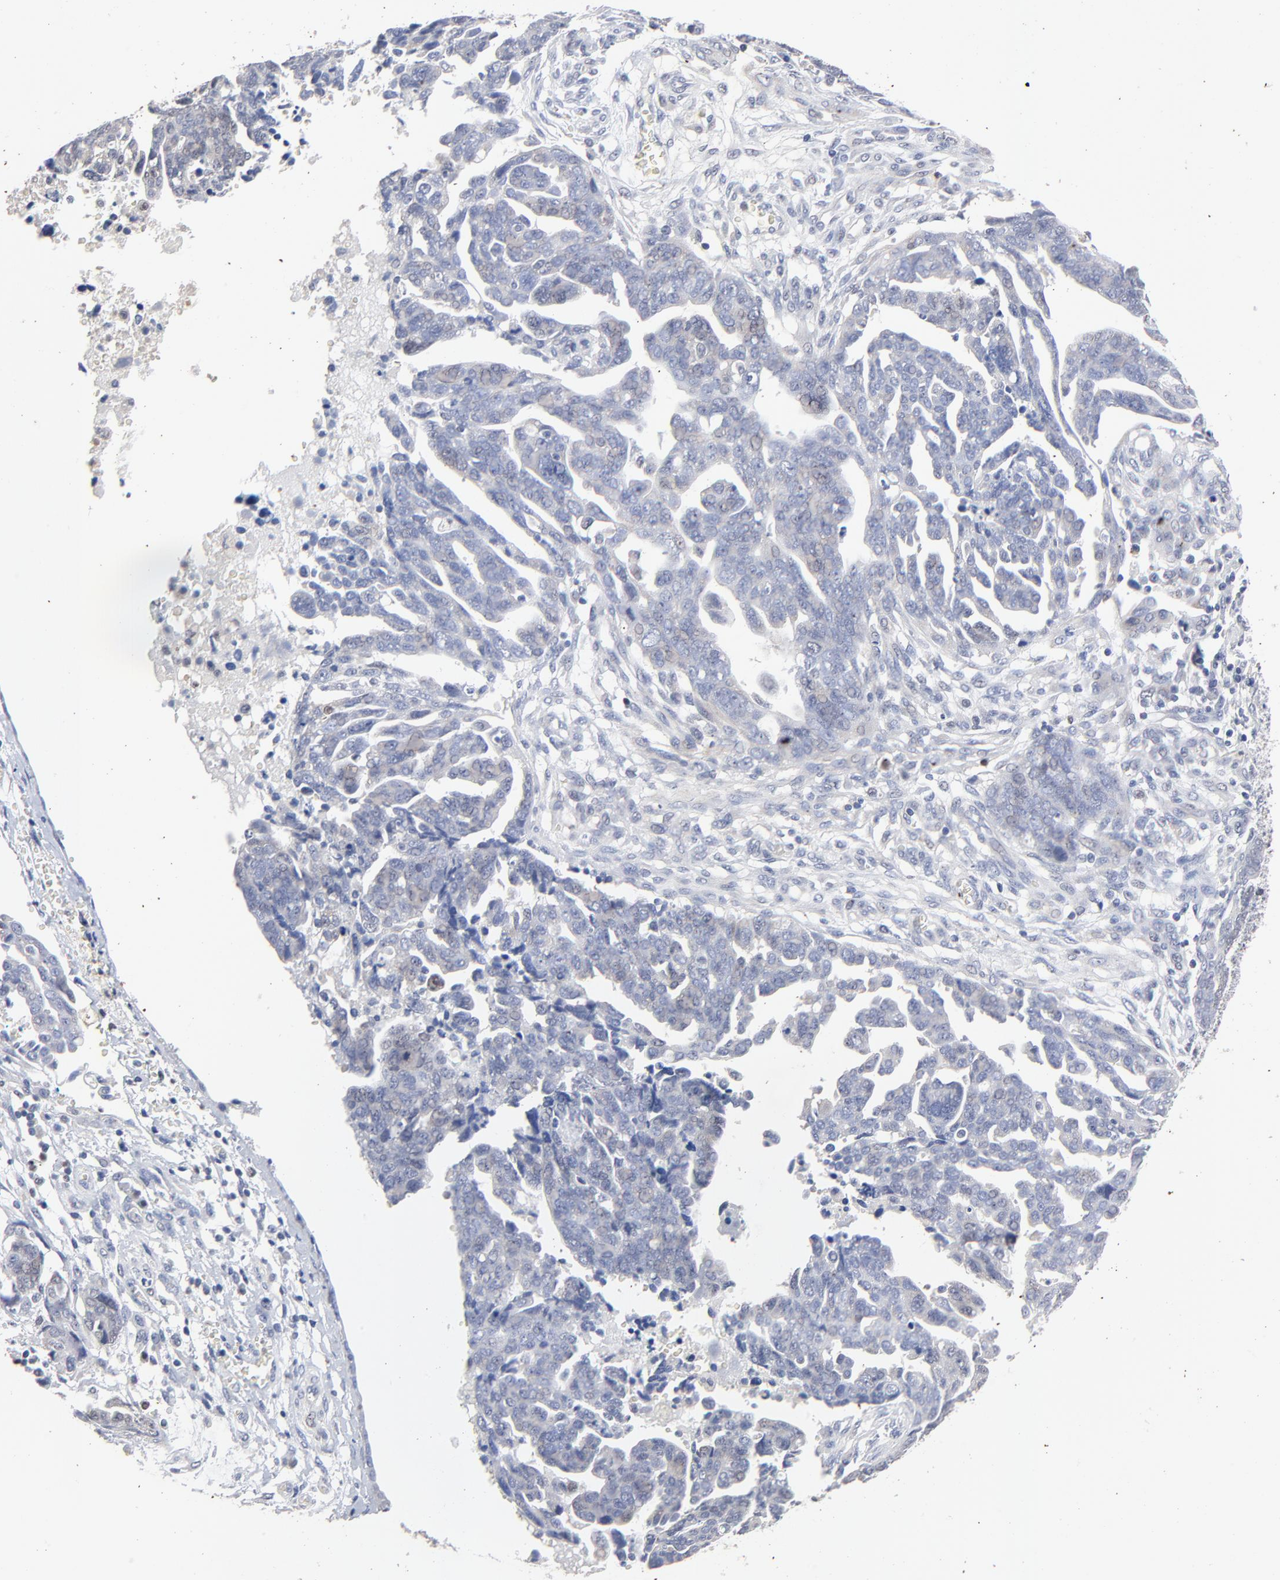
{"staining": {"intensity": "negative", "quantity": "none", "location": "none"}, "tissue": "ovarian cancer", "cell_type": "Tumor cells", "image_type": "cancer", "snomed": [{"axis": "morphology", "description": "Normal tissue, NOS"}, {"axis": "morphology", "description": "Cystadenocarcinoma, serous, NOS"}, {"axis": "topography", "description": "Fallopian tube"}, {"axis": "topography", "description": "Ovary"}], "caption": "This is an immunohistochemistry (IHC) micrograph of human ovarian serous cystadenocarcinoma. There is no expression in tumor cells.", "gene": "AADAC", "patient": {"sex": "female", "age": 56}}